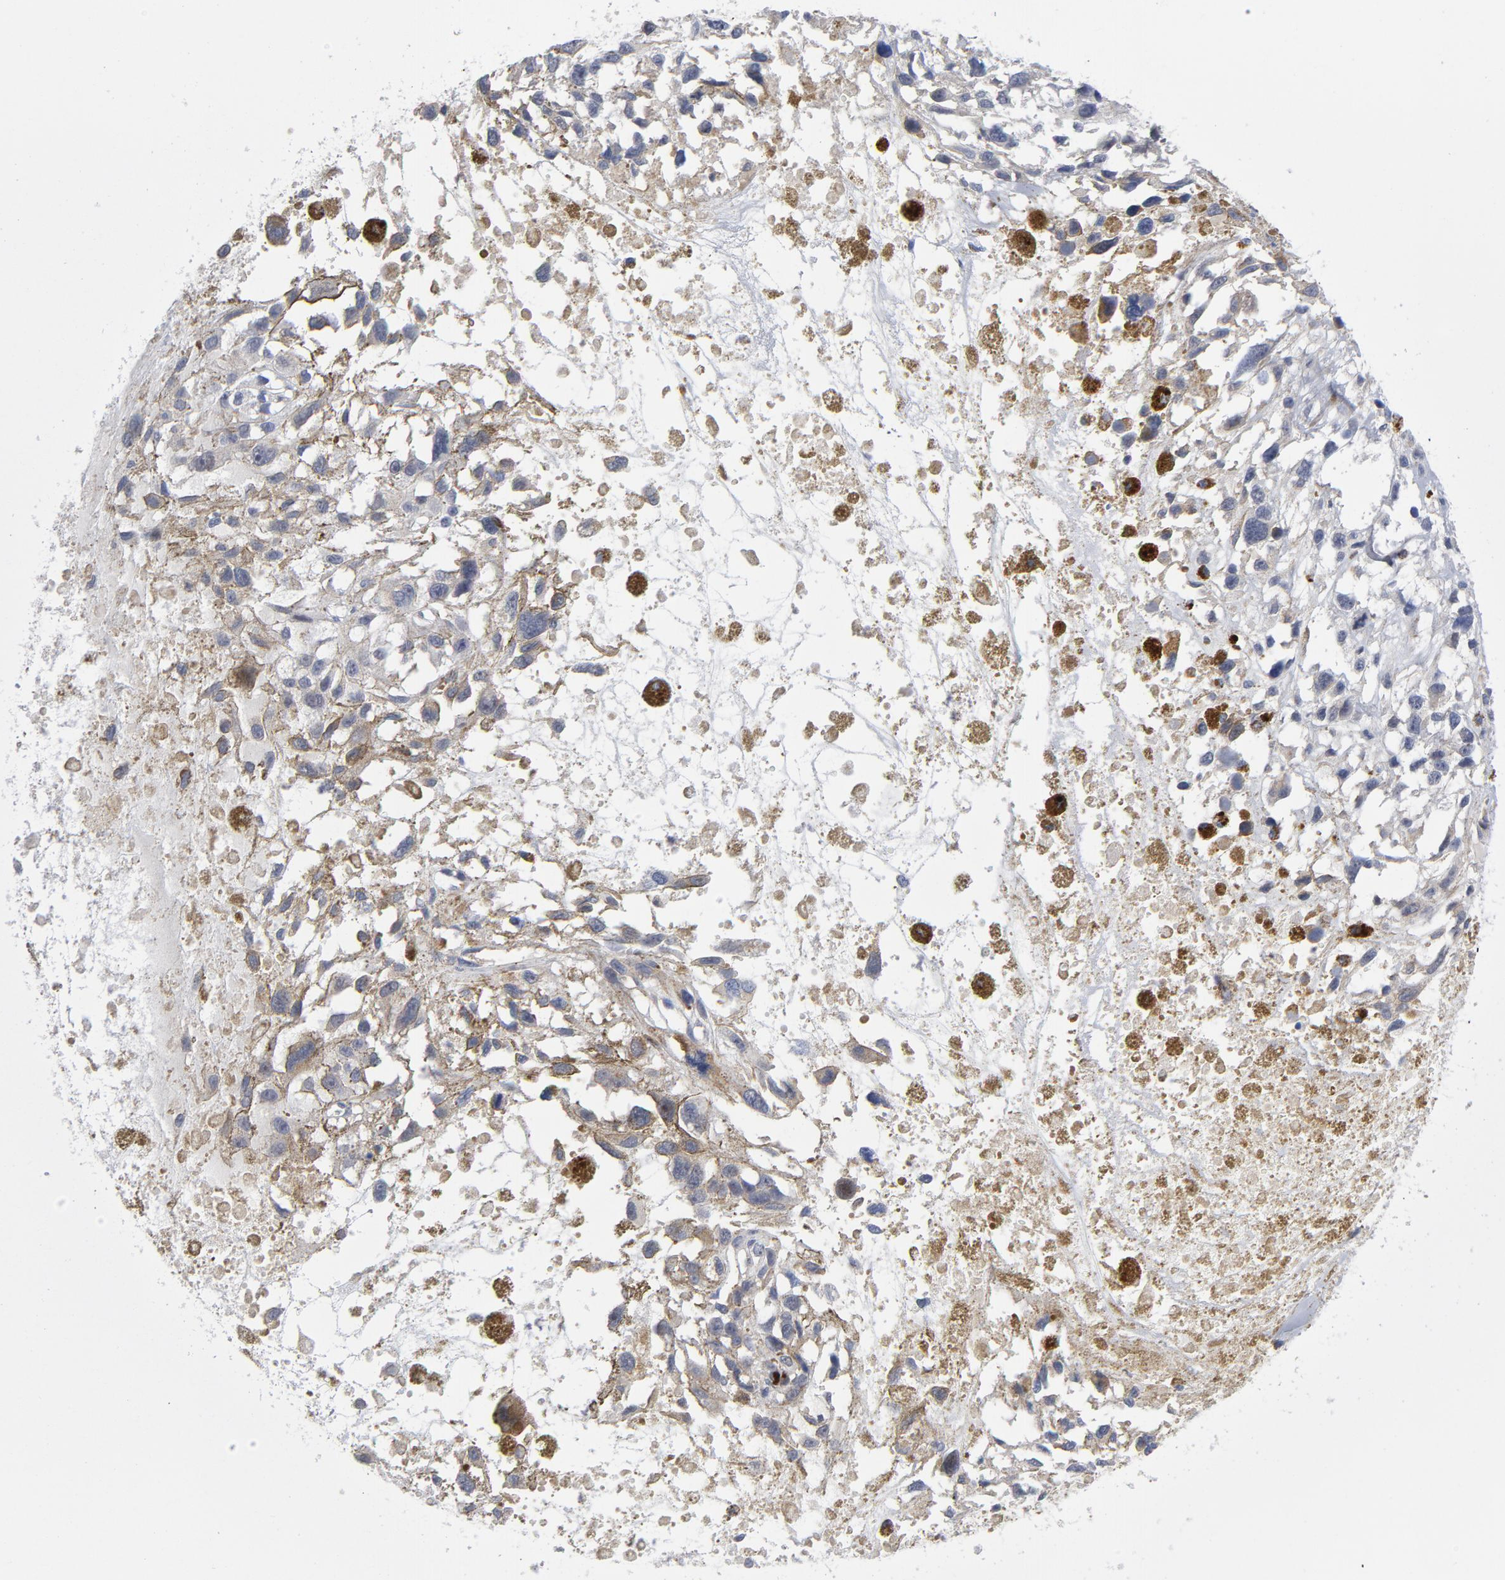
{"staining": {"intensity": "moderate", "quantity": "25%-75%", "location": "cytoplasmic/membranous"}, "tissue": "melanoma", "cell_type": "Tumor cells", "image_type": "cancer", "snomed": [{"axis": "morphology", "description": "Malignant melanoma, Metastatic site"}, {"axis": "topography", "description": "Lymph node"}], "caption": "Brown immunohistochemical staining in human malignant melanoma (metastatic site) shows moderate cytoplasmic/membranous positivity in about 25%-75% of tumor cells.", "gene": "AKT2", "patient": {"sex": "male", "age": 59}}